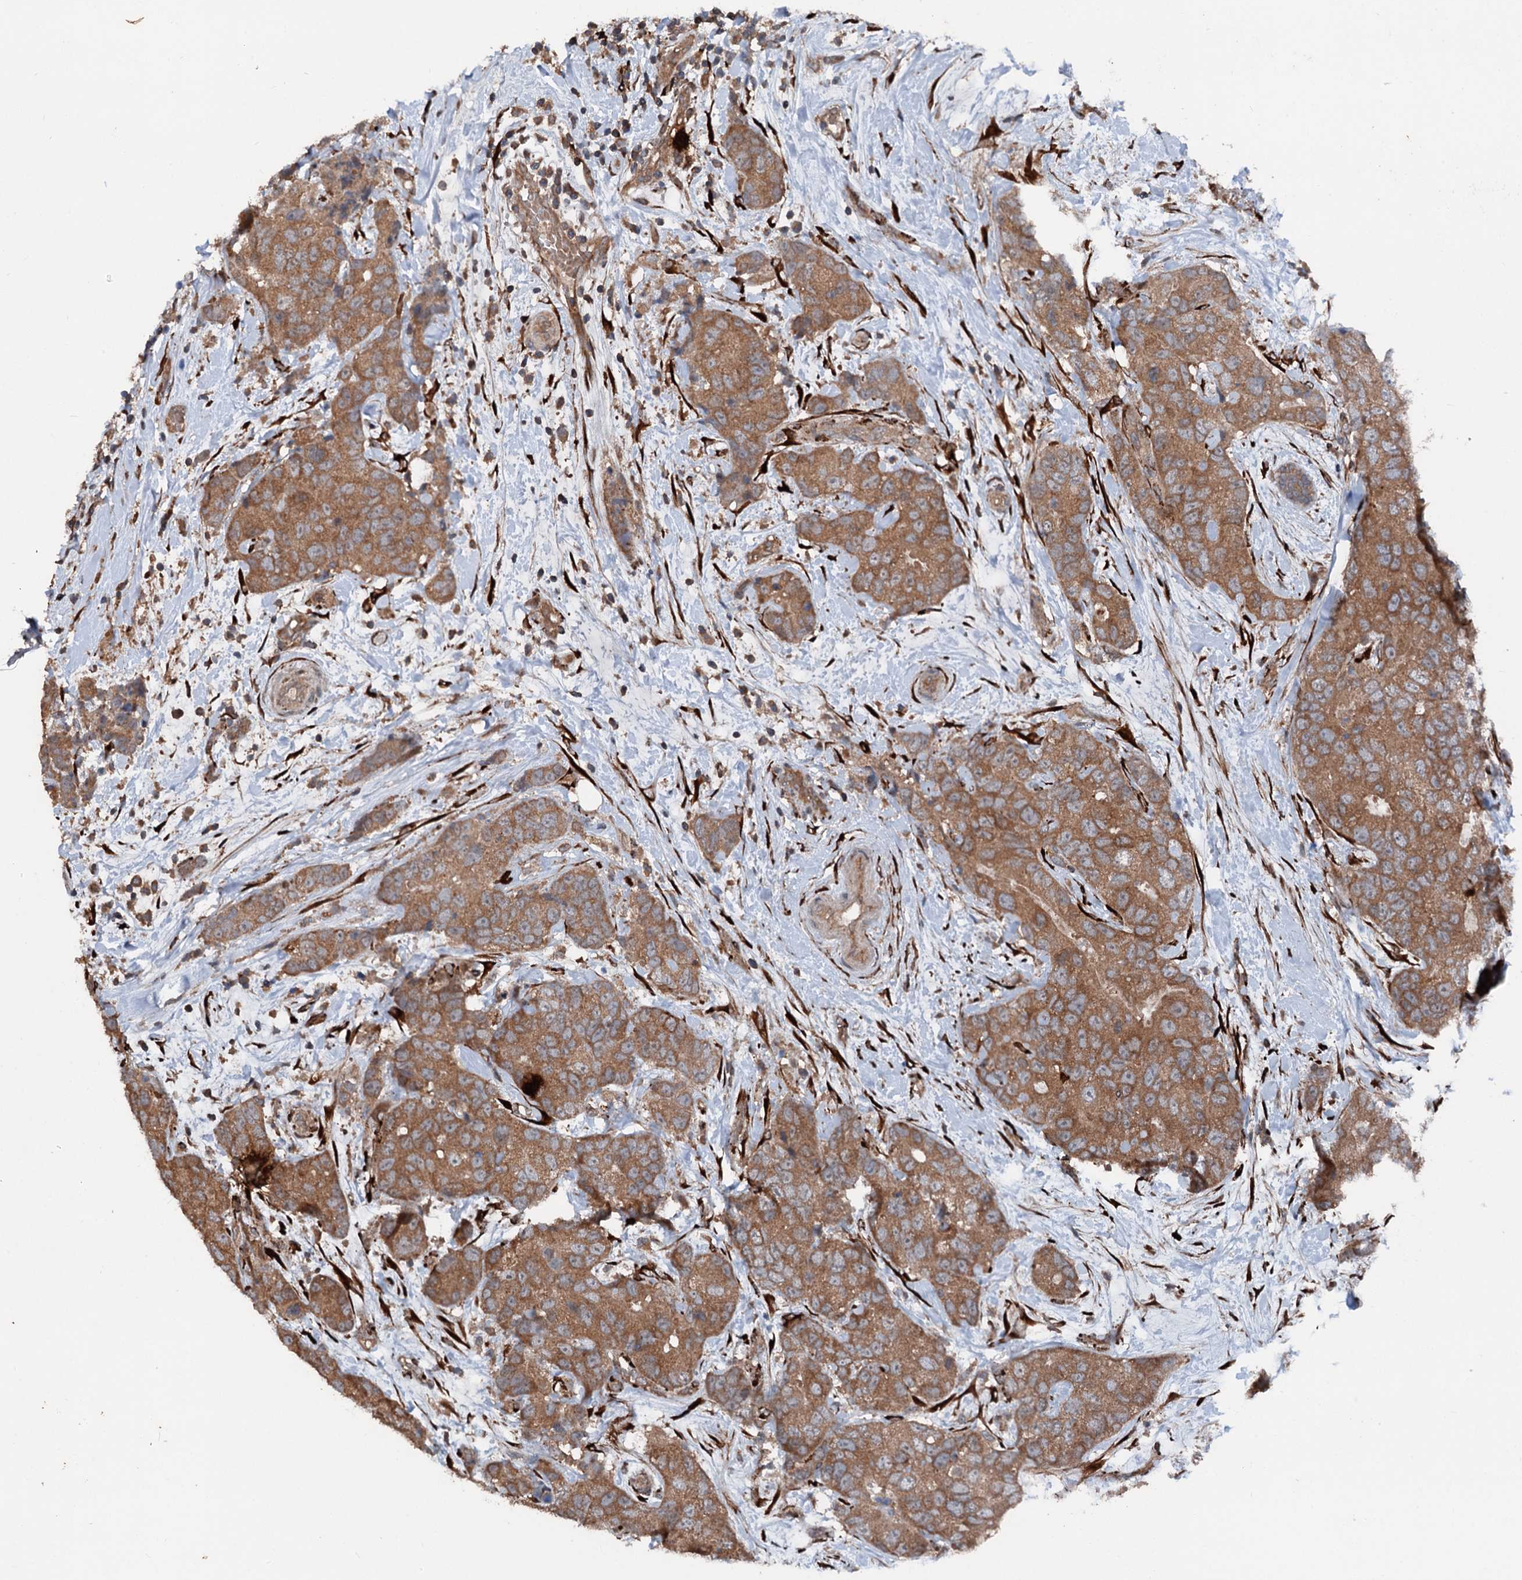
{"staining": {"intensity": "moderate", "quantity": ">75%", "location": "cytoplasmic/membranous"}, "tissue": "breast cancer", "cell_type": "Tumor cells", "image_type": "cancer", "snomed": [{"axis": "morphology", "description": "Duct carcinoma"}, {"axis": "topography", "description": "Breast"}], "caption": "The micrograph exhibits immunohistochemical staining of breast cancer. There is moderate cytoplasmic/membranous staining is identified in approximately >75% of tumor cells.", "gene": "DDIAS", "patient": {"sex": "female", "age": 62}}